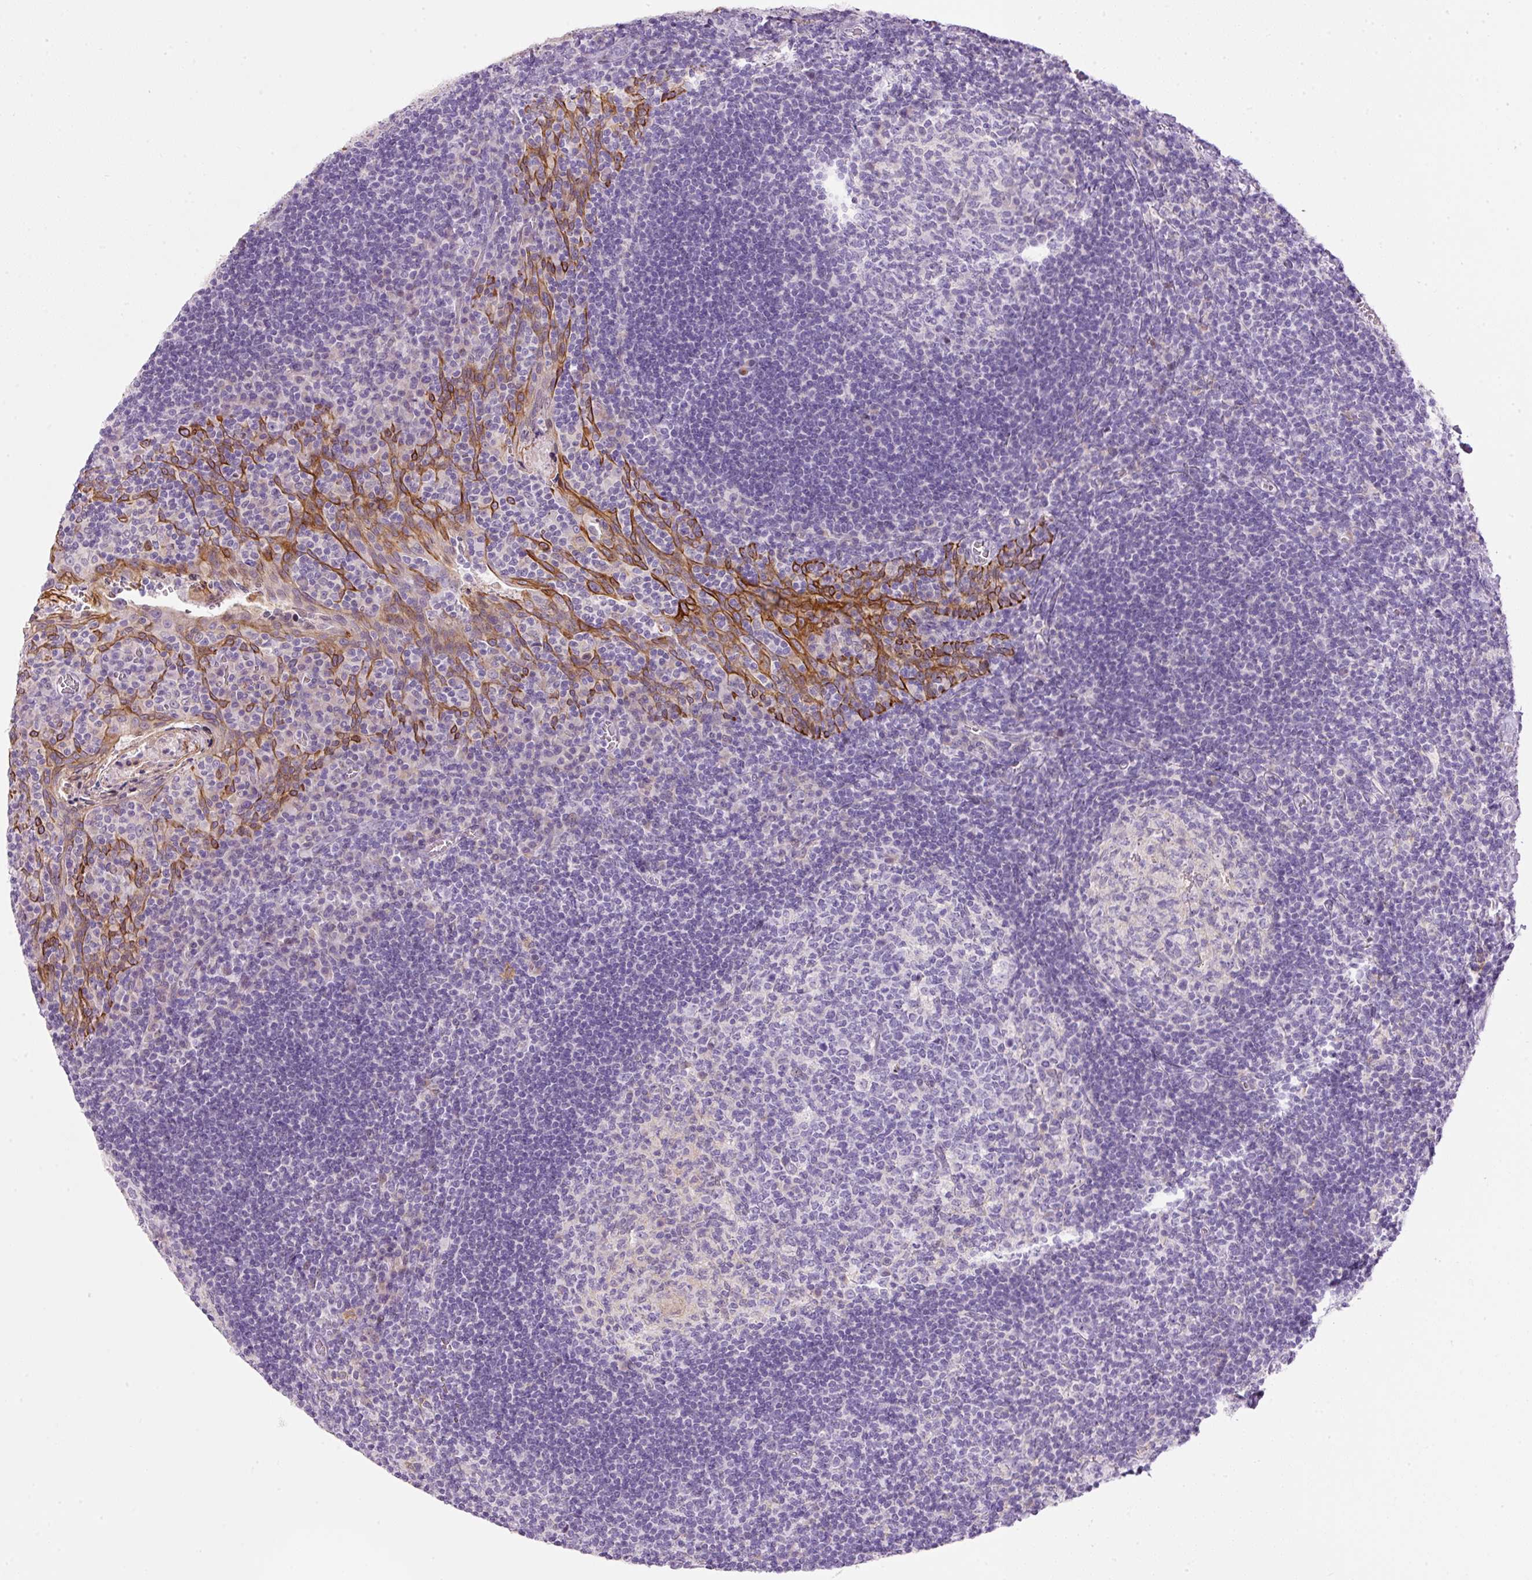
{"staining": {"intensity": "negative", "quantity": "none", "location": "none"}, "tissue": "tonsil", "cell_type": "Germinal center cells", "image_type": "normal", "snomed": [{"axis": "morphology", "description": "Normal tissue, NOS"}, {"axis": "topography", "description": "Tonsil"}], "caption": "This is an IHC histopathology image of normal tonsil. There is no staining in germinal center cells.", "gene": "SRC", "patient": {"sex": "male", "age": 17}}